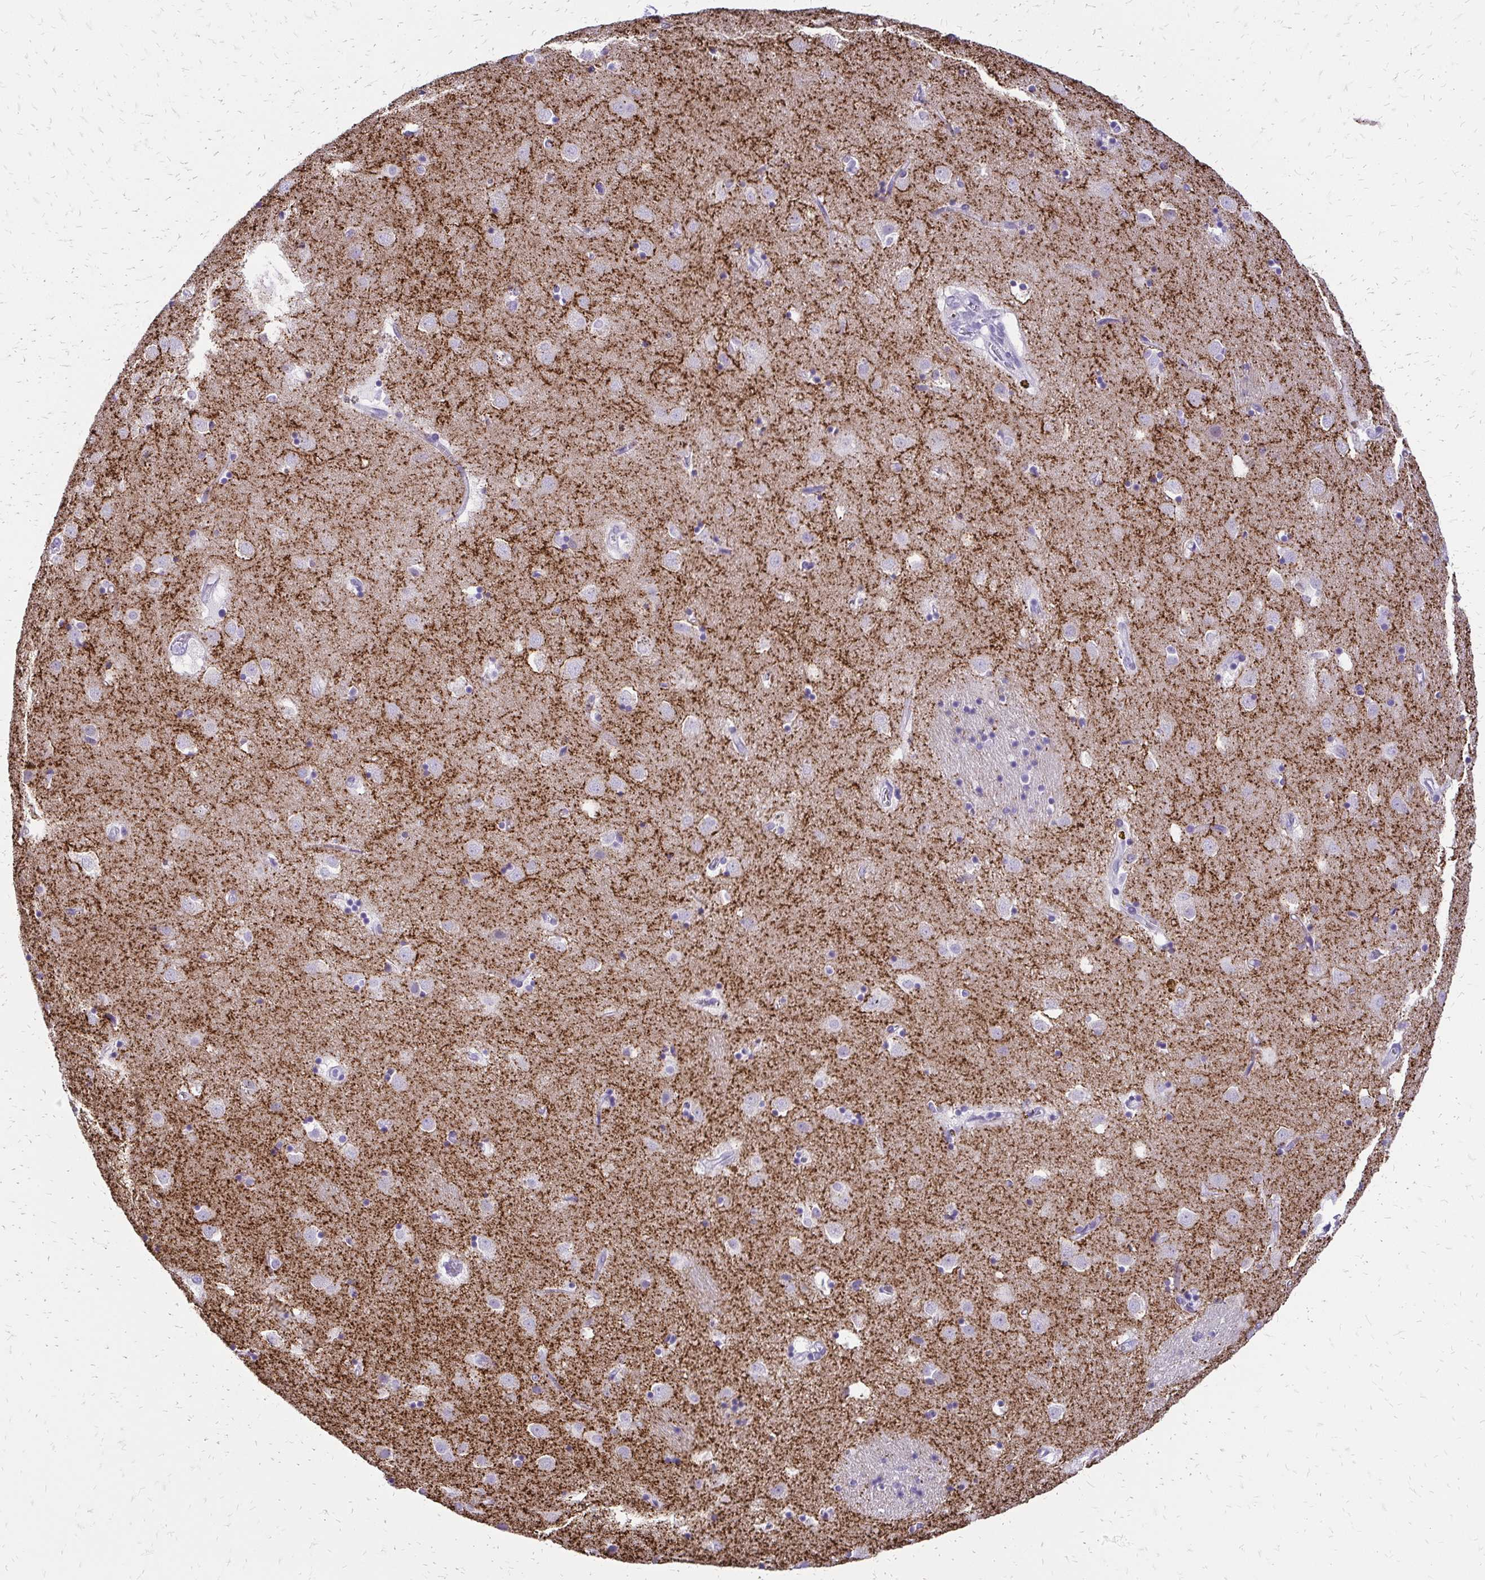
{"staining": {"intensity": "negative", "quantity": "none", "location": "none"}, "tissue": "caudate", "cell_type": "Glial cells", "image_type": "normal", "snomed": [{"axis": "morphology", "description": "Normal tissue, NOS"}, {"axis": "topography", "description": "Lateral ventricle wall"}], "caption": "Glial cells show no significant staining in unremarkable caudate.", "gene": "SLC32A1", "patient": {"sex": "male", "age": 58}}